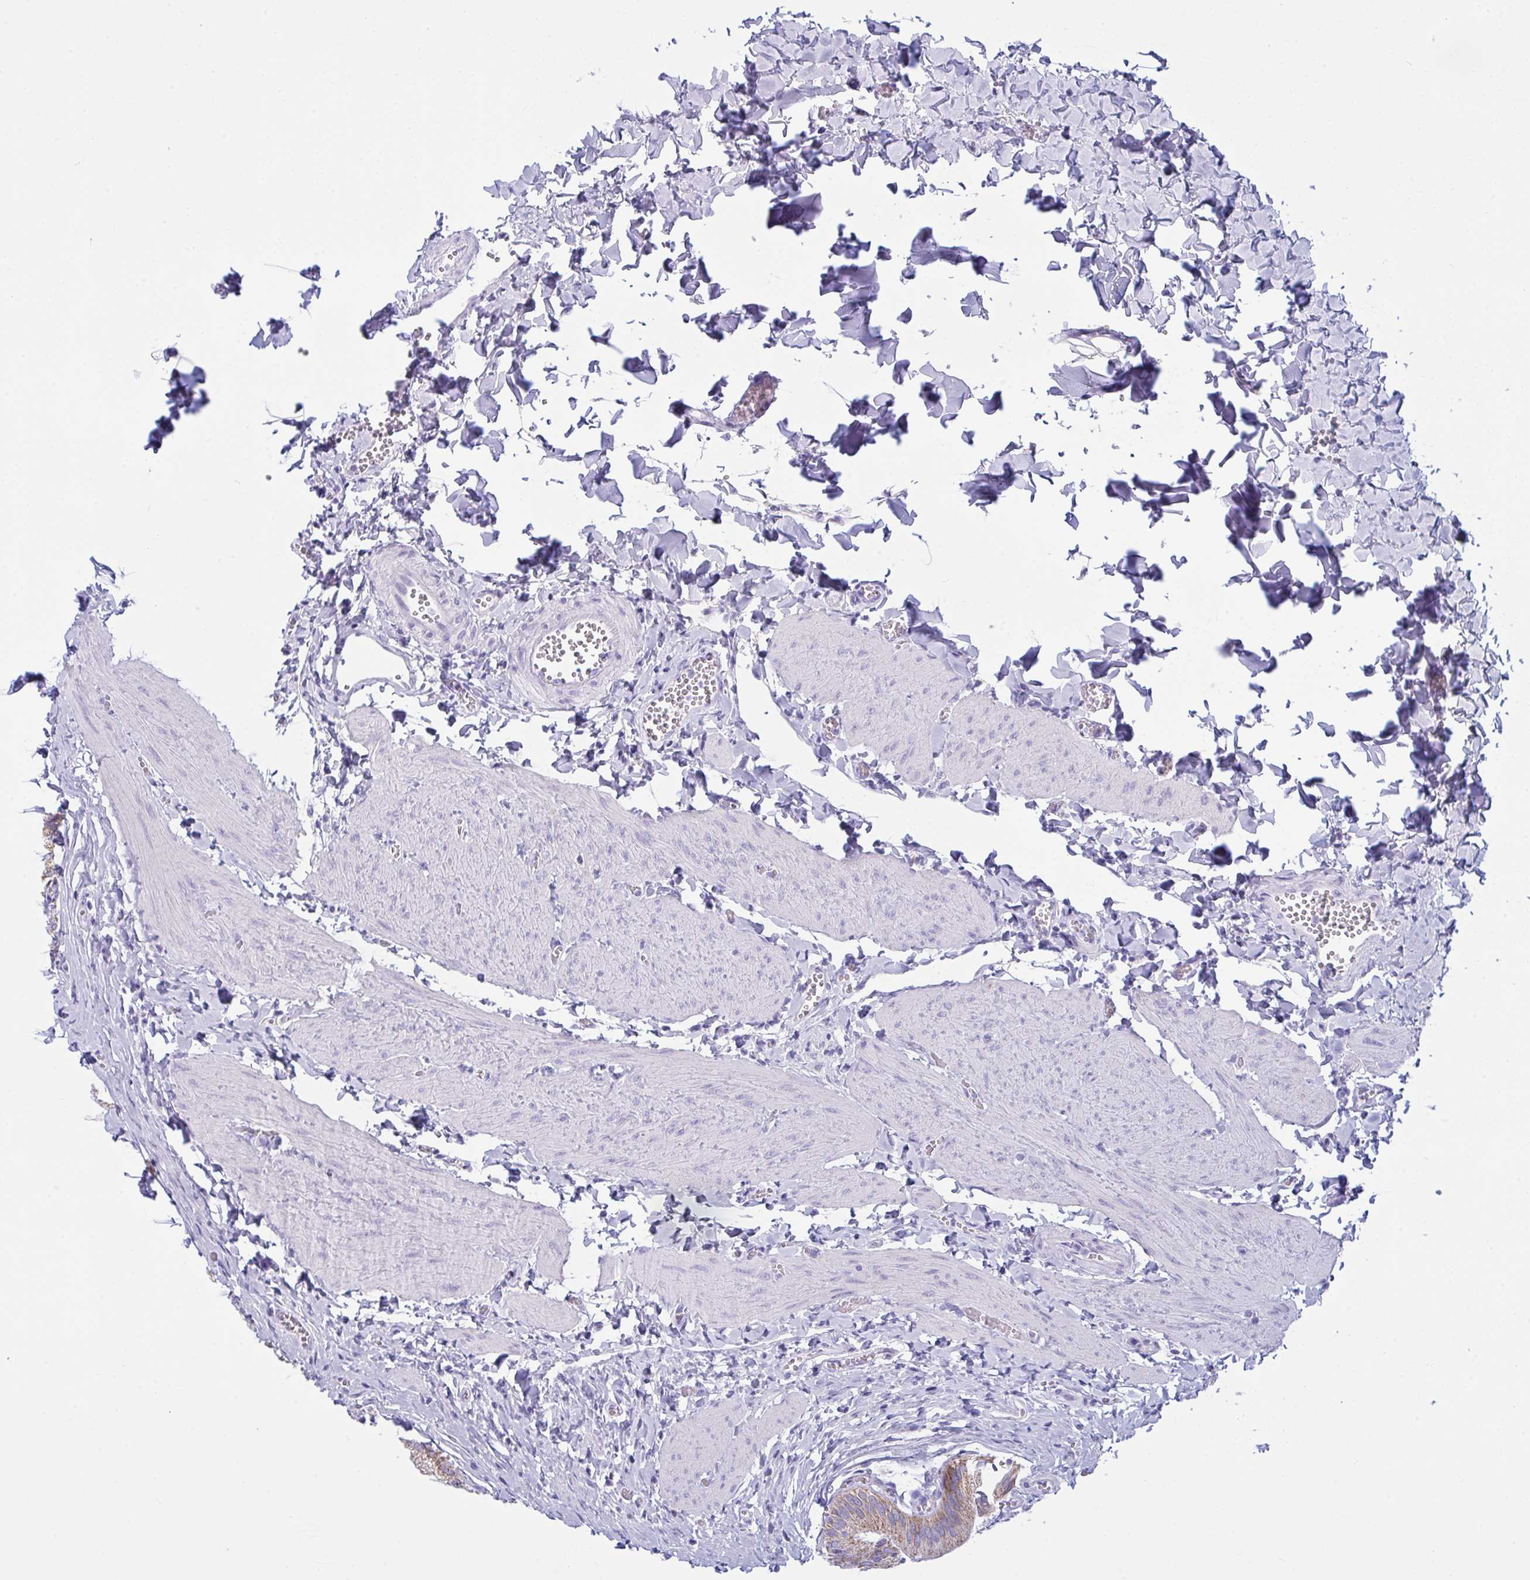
{"staining": {"intensity": "moderate", "quantity": ">75%", "location": "cytoplasmic/membranous"}, "tissue": "gallbladder", "cell_type": "Glandular cells", "image_type": "normal", "snomed": [{"axis": "morphology", "description": "Normal tissue, NOS"}, {"axis": "topography", "description": "Gallbladder"}], "caption": "Unremarkable gallbladder was stained to show a protein in brown. There is medium levels of moderate cytoplasmic/membranous staining in approximately >75% of glandular cells.", "gene": "BBS1", "patient": {"sex": "male", "age": 17}}